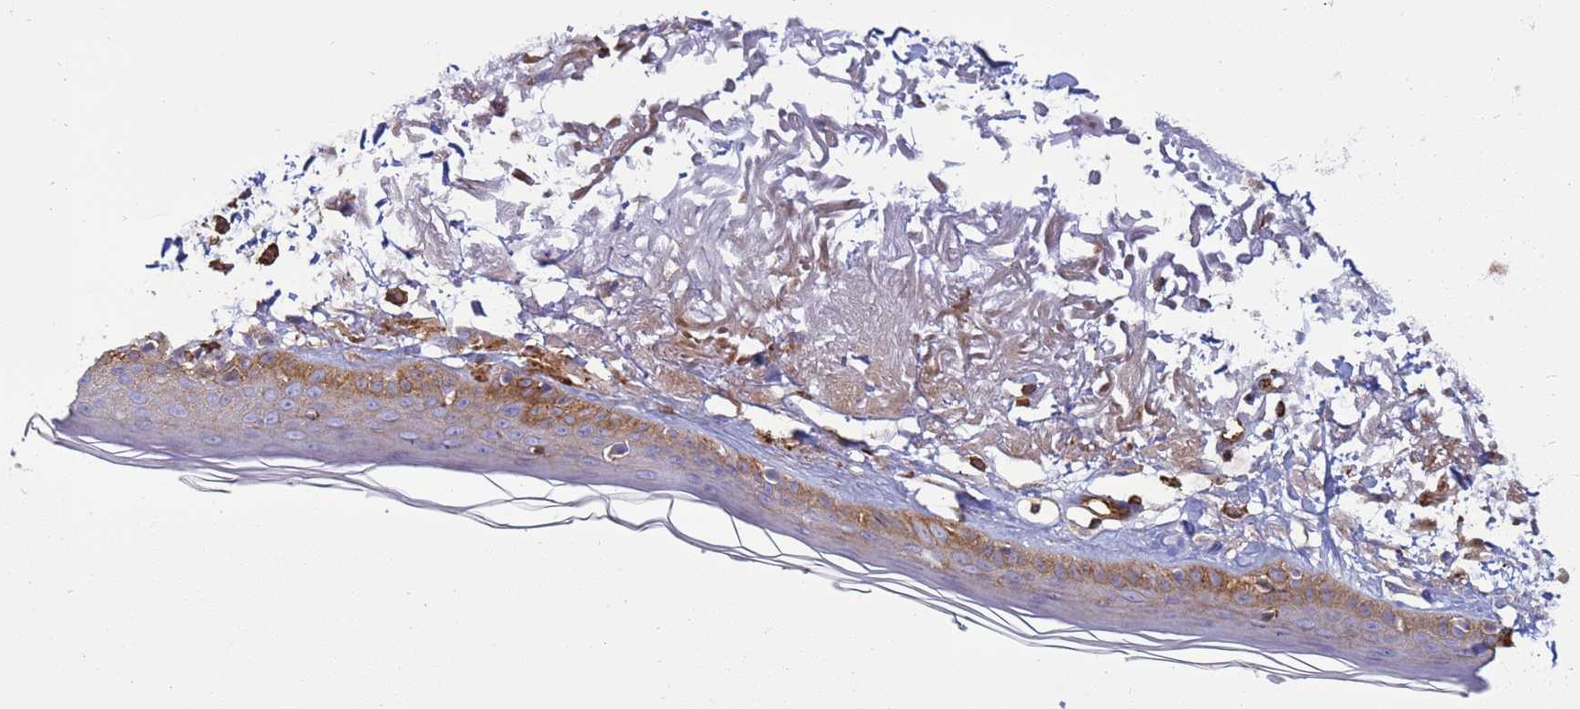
{"staining": {"intensity": "negative", "quantity": "none", "location": "none"}, "tissue": "skin", "cell_type": "Fibroblasts", "image_type": "normal", "snomed": [{"axis": "morphology", "description": "Normal tissue, NOS"}, {"axis": "topography", "description": "Skin"}, {"axis": "topography", "description": "Skeletal muscle"}], "caption": "Immunohistochemistry (IHC) photomicrograph of benign human skin stained for a protein (brown), which displays no positivity in fibroblasts.", "gene": "ZBTB8OS", "patient": {"sex": "male", "age": 83}}